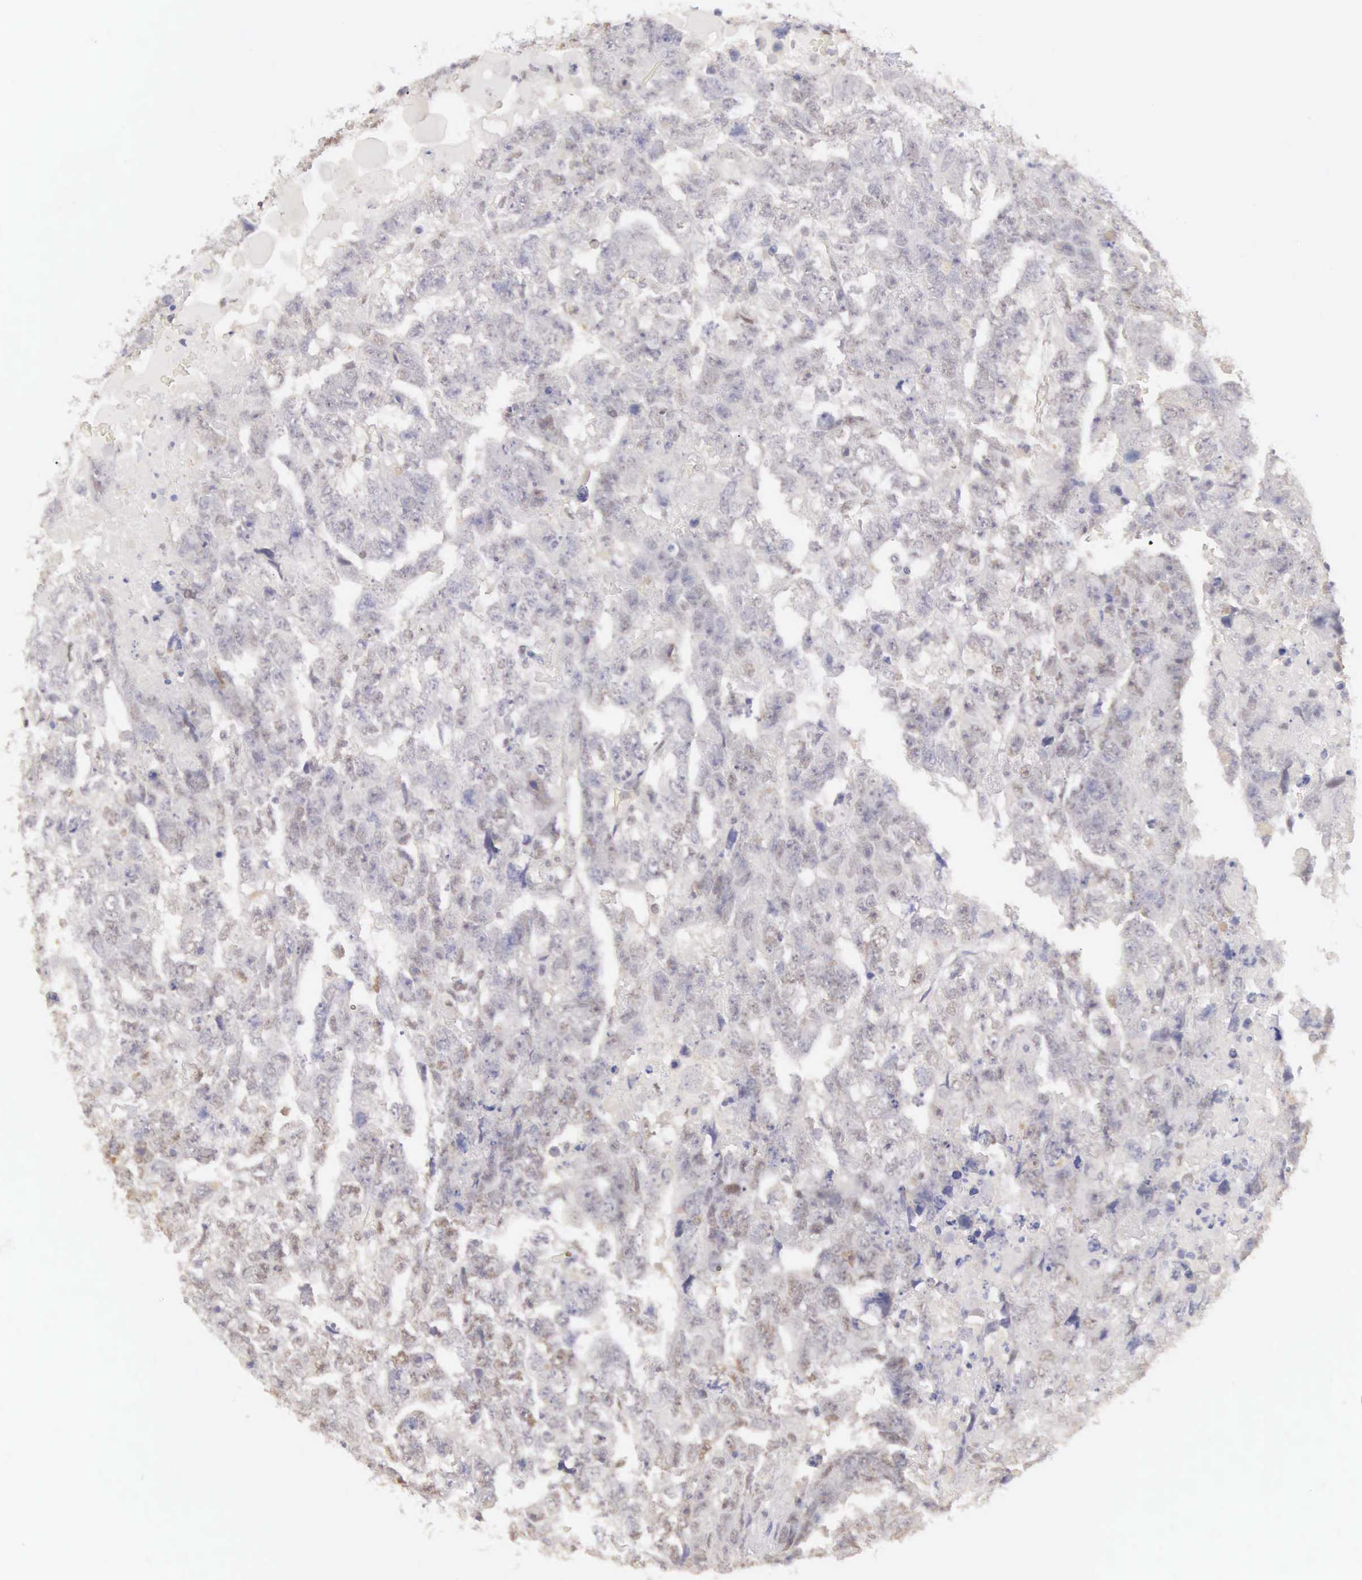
{"staining": {"intensity": "negative", "quantity": "none", "location": "none"}, "tissue": "testis cancer", "cell_type": "Tumor cells", "image_type": "cancer", "snomed": [{"axis": "morphology", "description": "Carcinoma, Embryonal, NOS"}, {"axis": "topography", "description": "Testis"}], "caption": "Immunohistochemistry image of testis cancer (embryonal carcinoma) stained for a protein (brown), which shows no positivity in tumor cells.", "gene": "UBA1", "patient": {"sex": "male", "age": 36}}